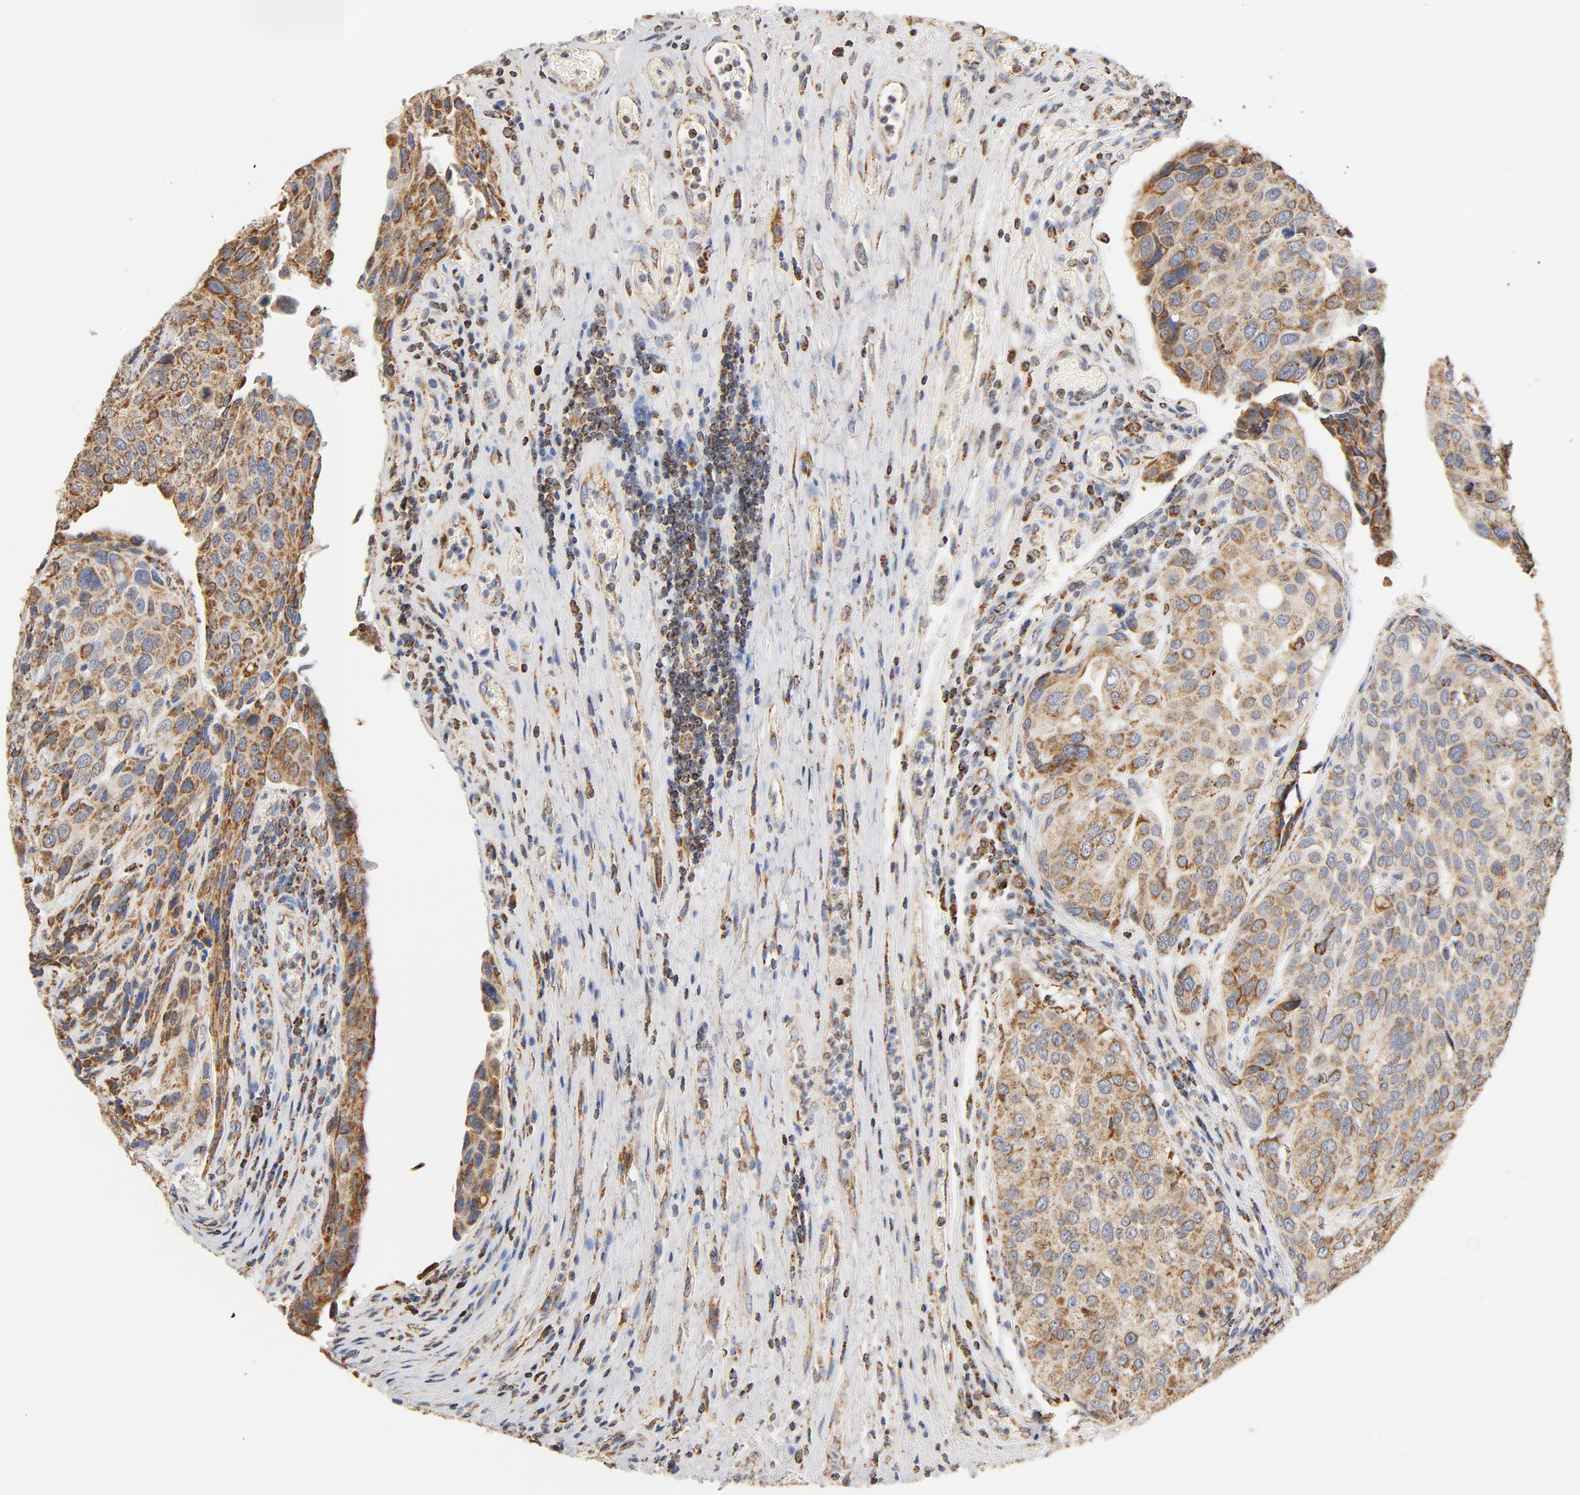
{"staining": {"intensity": "moderate", "quantity": ">75%", "location": "cytoplasmic/membranous"}, "tissue": "urothelial cancer", "cell_type": "Tumor cells", "image_type": "cancer", "snomed": [{"axis": "morphology", "description": "Urothelial carcinoma, High grade"}, {"axis": "topography", "description": "Urinary bladder"}], "caption": "Moderate cytoplasmic/membranous positivity is seen in approximately >75% of tumor cells in urothelial carcinoma (high-grade). (Brightfield microscopy of DAB IHC at high magnification).", "gene": "COX4I1", "patient": {"sex": "male", "age": 50}}